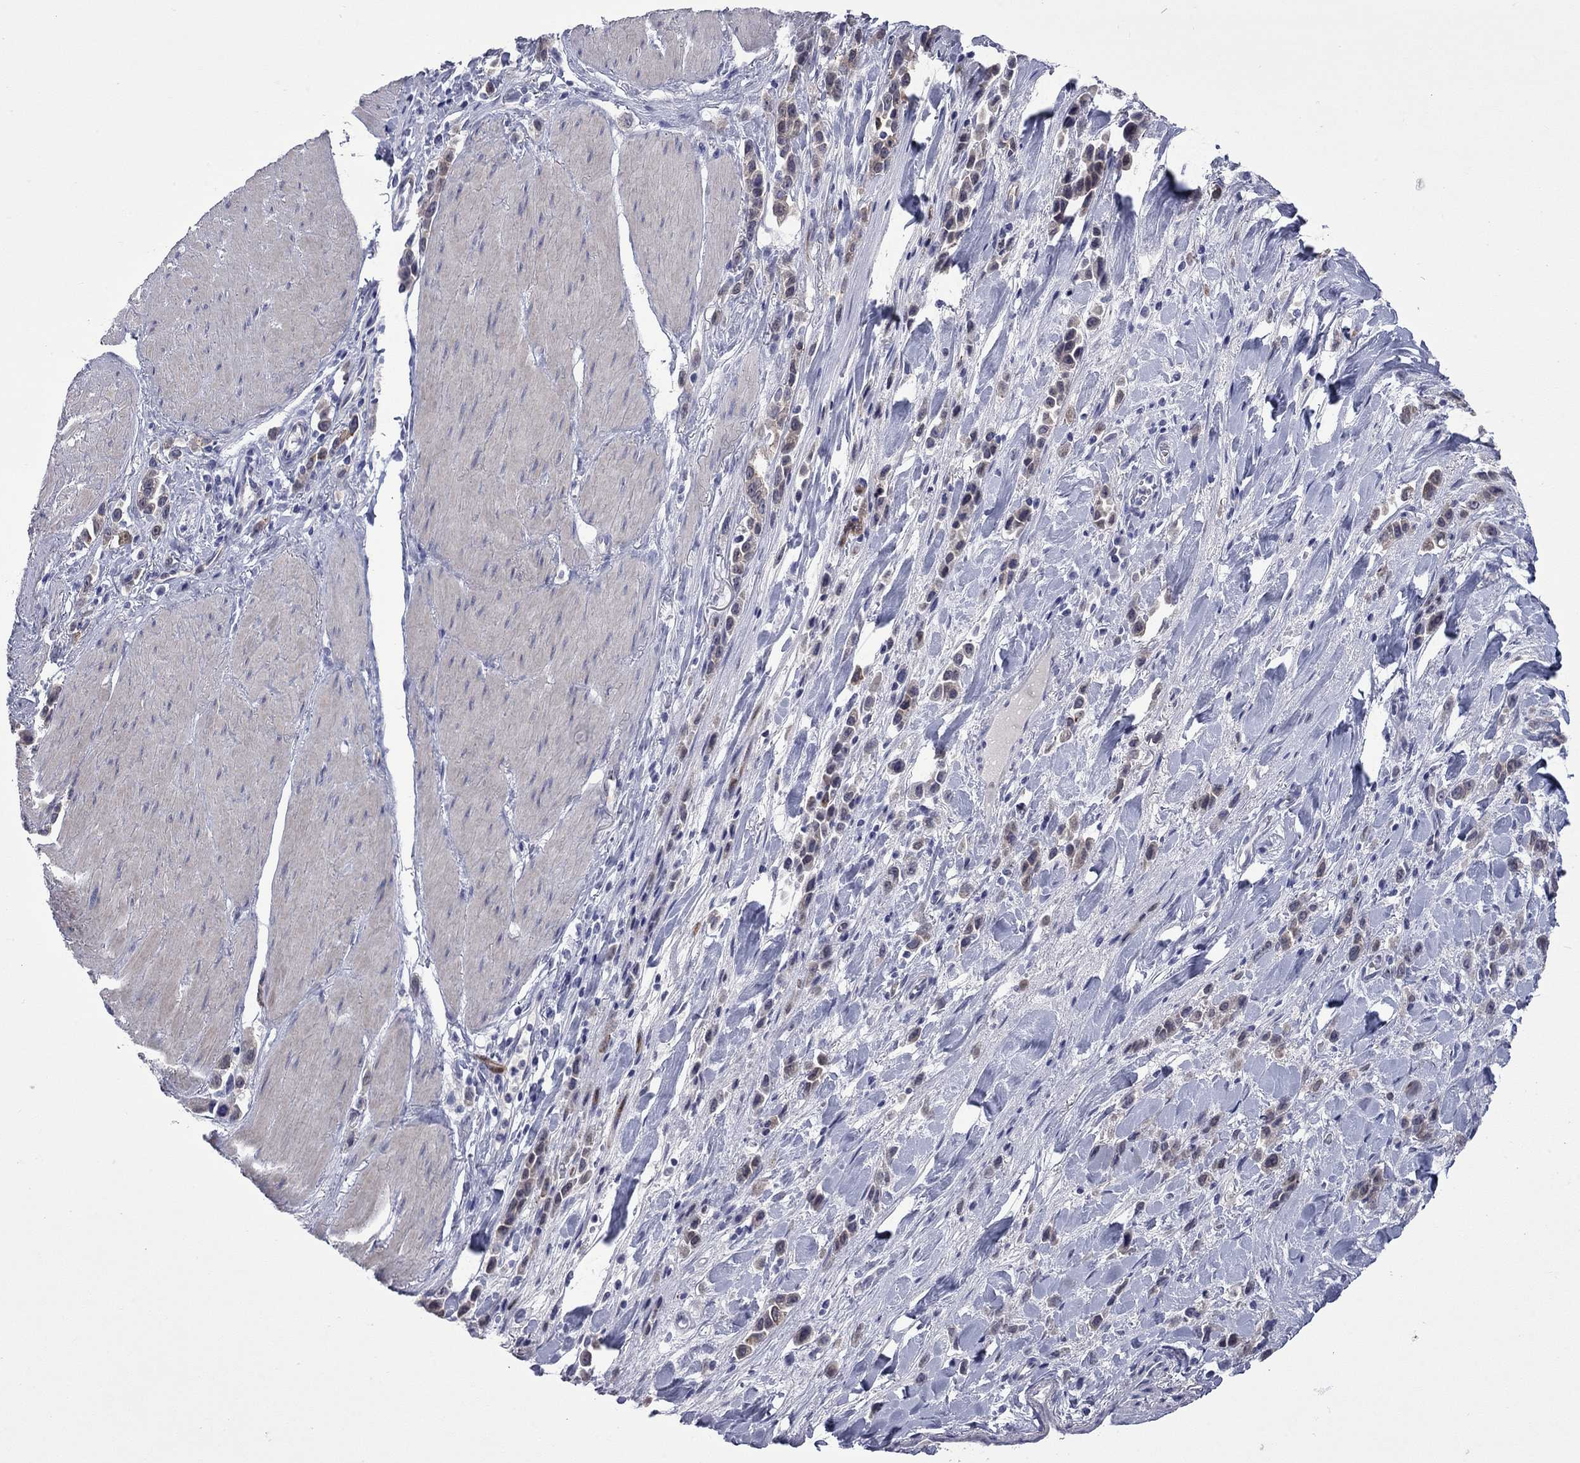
{"staining": {"intensity": "weak", "quantity": ">75%", "location": "cytoplasmic/membranous"}, "tissue": "stomach cancer", "cell_type": "Tumor cells", "image_type": "cancer", "snomed": [{"axis": "morphology", "description": "Adenocarcinoma, NOS"}, {"axis": "topography", "description": "Stomach"}], "caption": "Tumor cells display low levels of weak cytoplasmic/membranous positivity in approximately >75% of cells in adenocarcinoma (stomach).", "gene": "CTNNBIP1", "patient": {"sex": "male", "age": 47}}